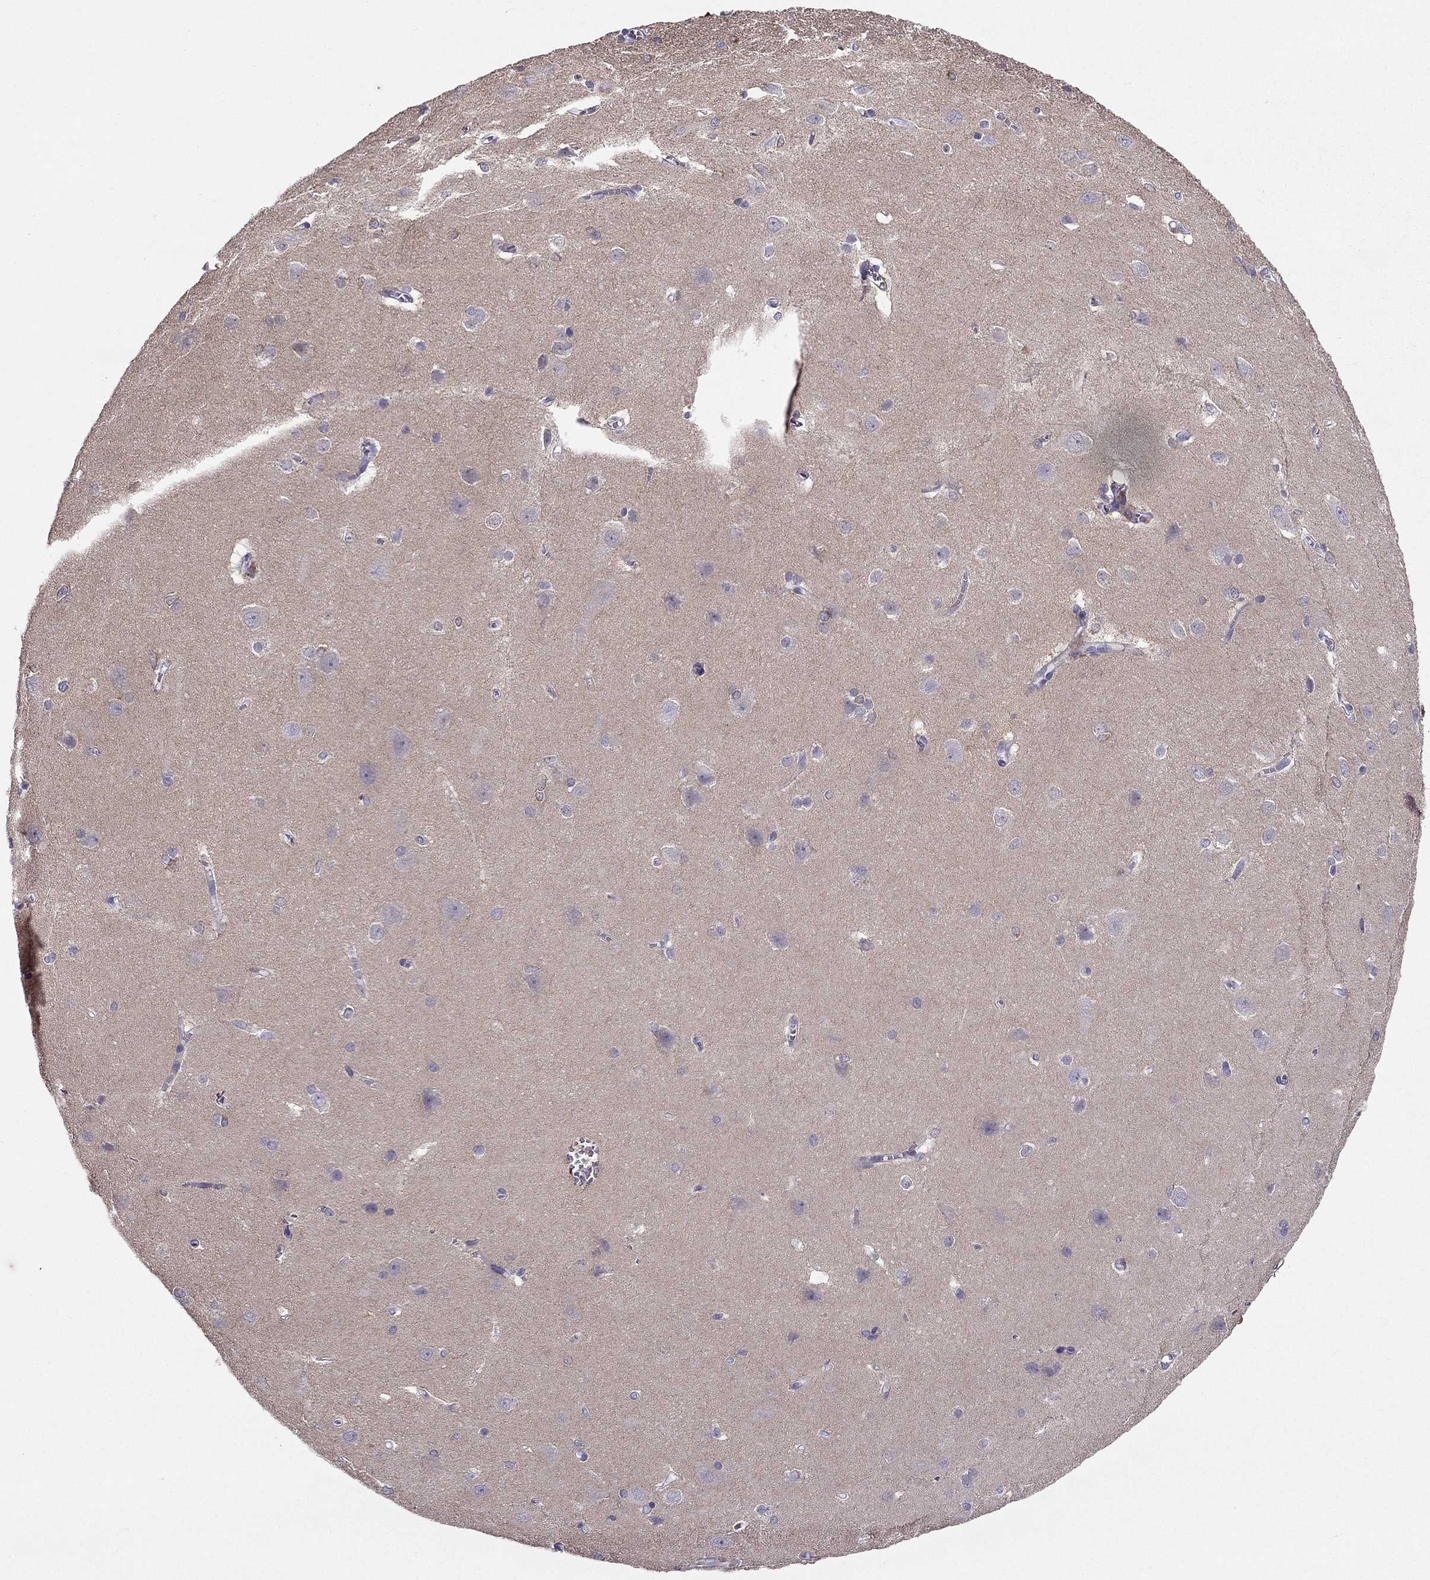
{"staining": {"intensity": "negative", "quantity": "none", "location": "none"}, "tissue": "cerebral cortex", "cell_type": "Endothelial cells", "image_type": "normal", "snomed": [{"axis": "morphology", "description": "Normal tissue, NOS"}, {"axis": "topography", "description": "Cerebral cortex"}], "caption": "This is an IHC micrograph of normal human cerebral cortex. There is no expression in endothelial cells.", "gene": "SYT5", "patient": {"sex": "male", "age": 37}}